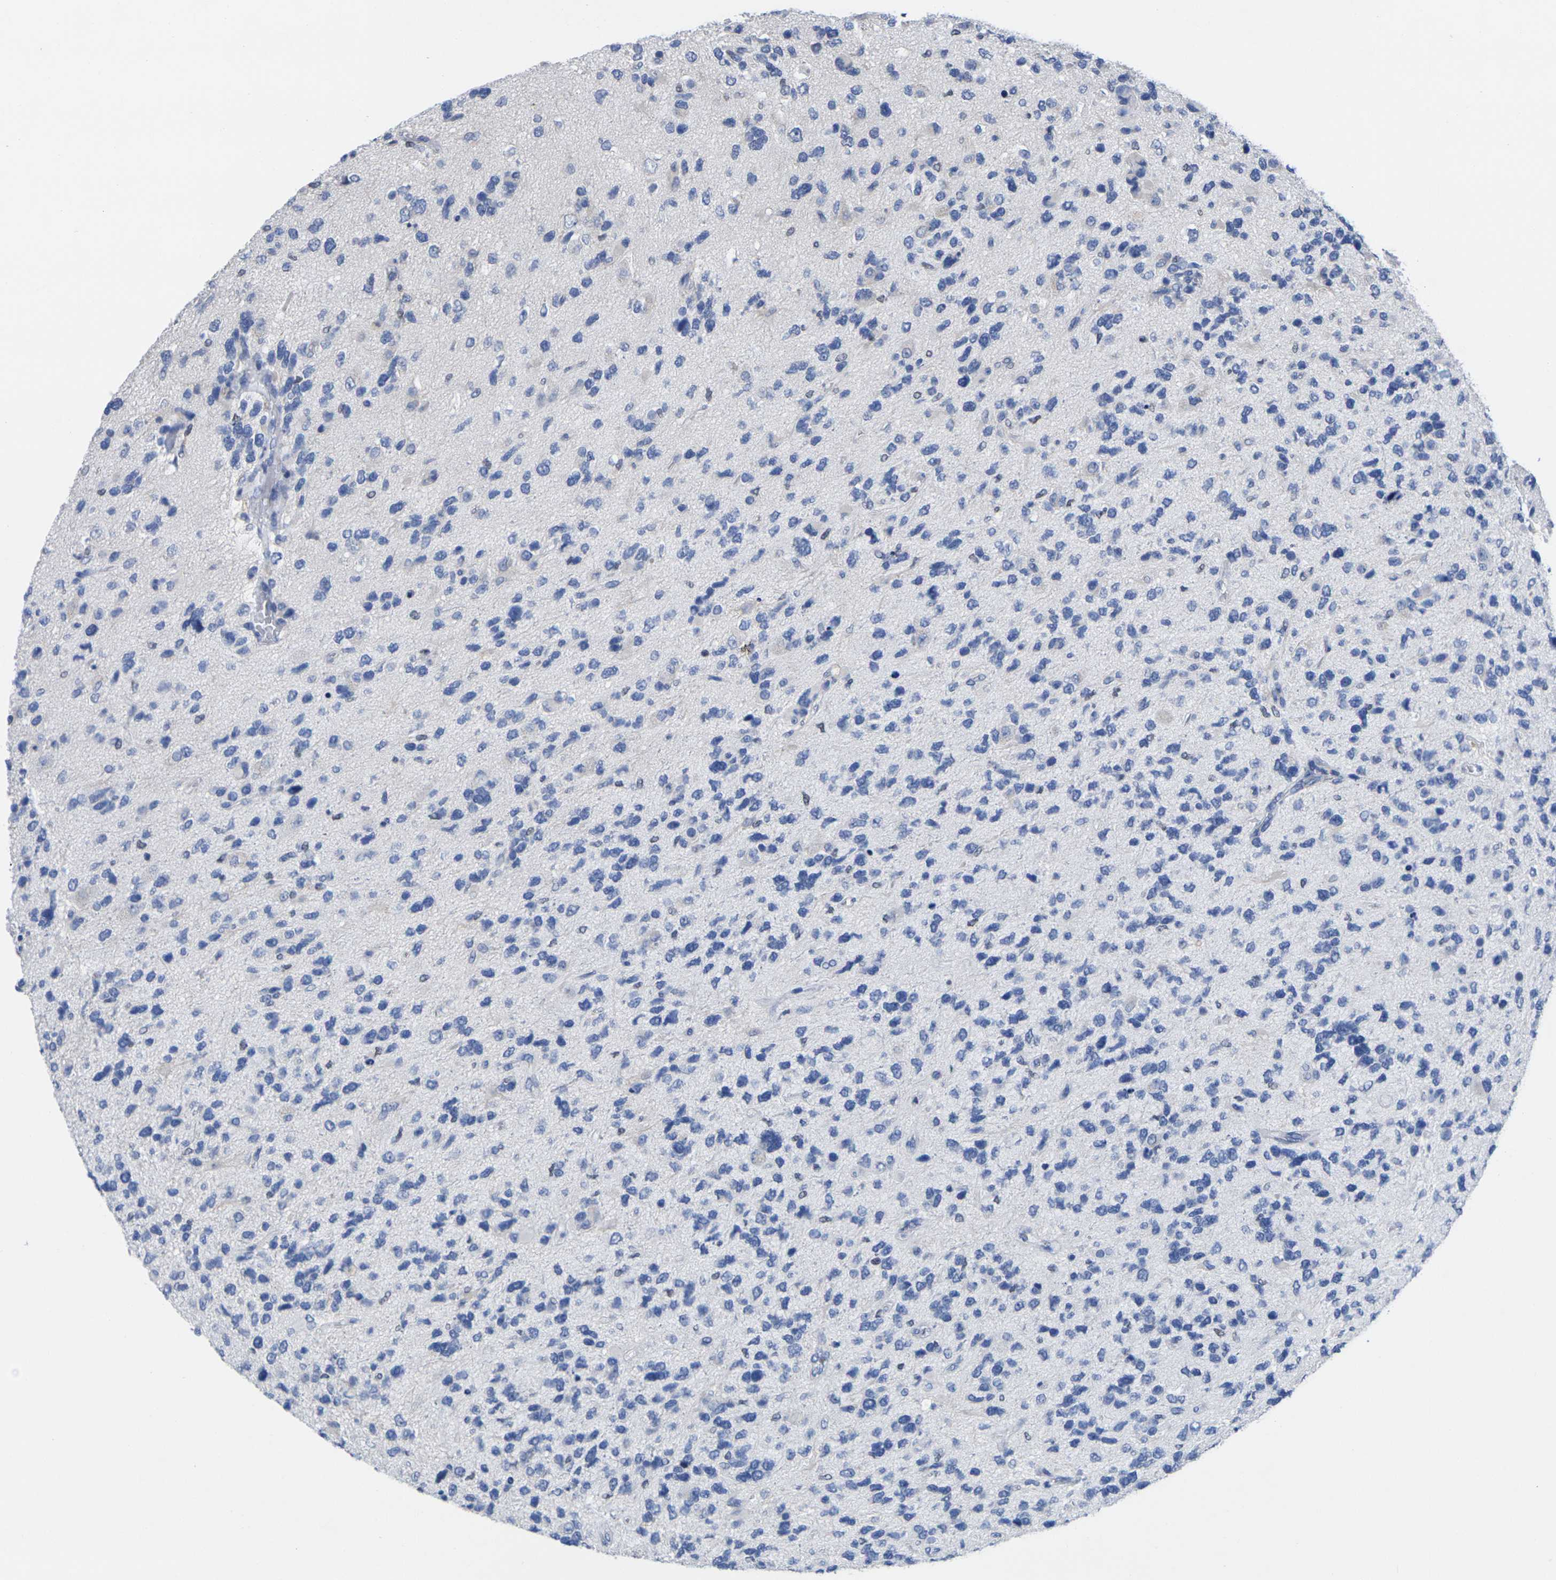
{"staining": {"intensity": "negative", "quantity": "none", "location": "none"}, "tissue": "glioma", "cell_type": "Tumor cells", "image_type": "cancer", "snomed": [{"axis": "morphology", "description": "Glioma, malignant, High grade"}, {"axis": "topography", "description": "Brain"}], "caption": "Immunohistochemical staining of human glioma exhibits no significant staining in tumor cells. The staining was performed using DAB (3,3'-diaminobenzidine) to visualize the protein expression in brown, while the nuclei were stained in blue with hematoxylin (Magnification: 20x).", "gene": "IKZF1", "patient": {"sex": "female", "age": 58}}